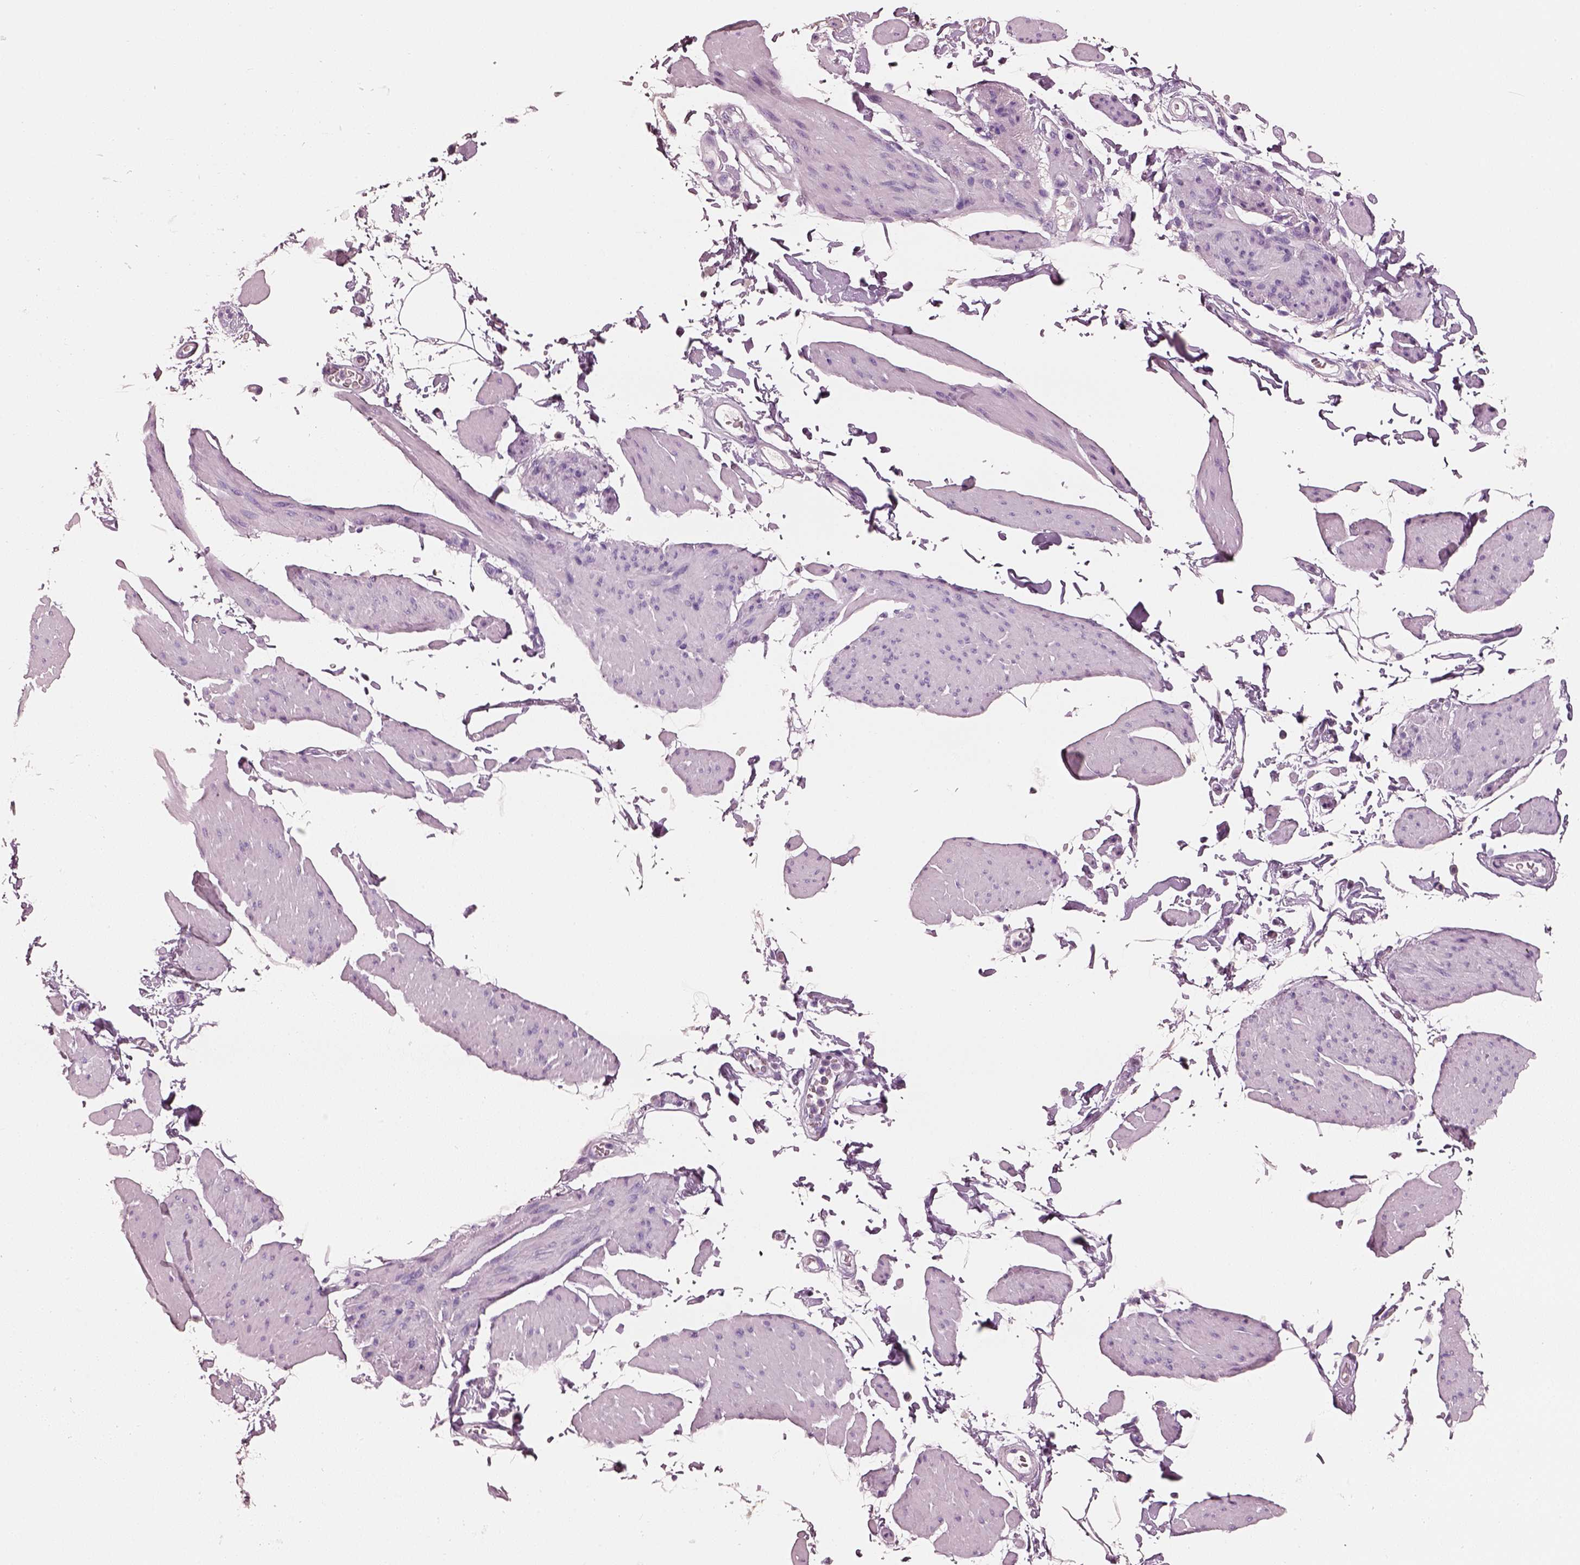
{"staining": {"intensity": "negative", "quantity": "none", "location": "none"}, "tissue": "smooth muscle", "cell_type": "Smooth muscle cells", "image_type": "normal", "snomed": [{"axis": "morphology", "description": "Normal tissue, NOS"}, {"axis": "topography", "description": "Adipose tissue"}, {"axis": "topography", "description": "Smooth muscle"}, {"axis": "topography", "description": "Peripheral nerve tissue"}], "caption": "Immunohistochemistry histopathology image of unremarkable smooth muscle stained for a protein (brown), which reveals no expression in smooth muscle cells.", "gene": "PNOC", "patient": {"sex": "male", "age": 83}}